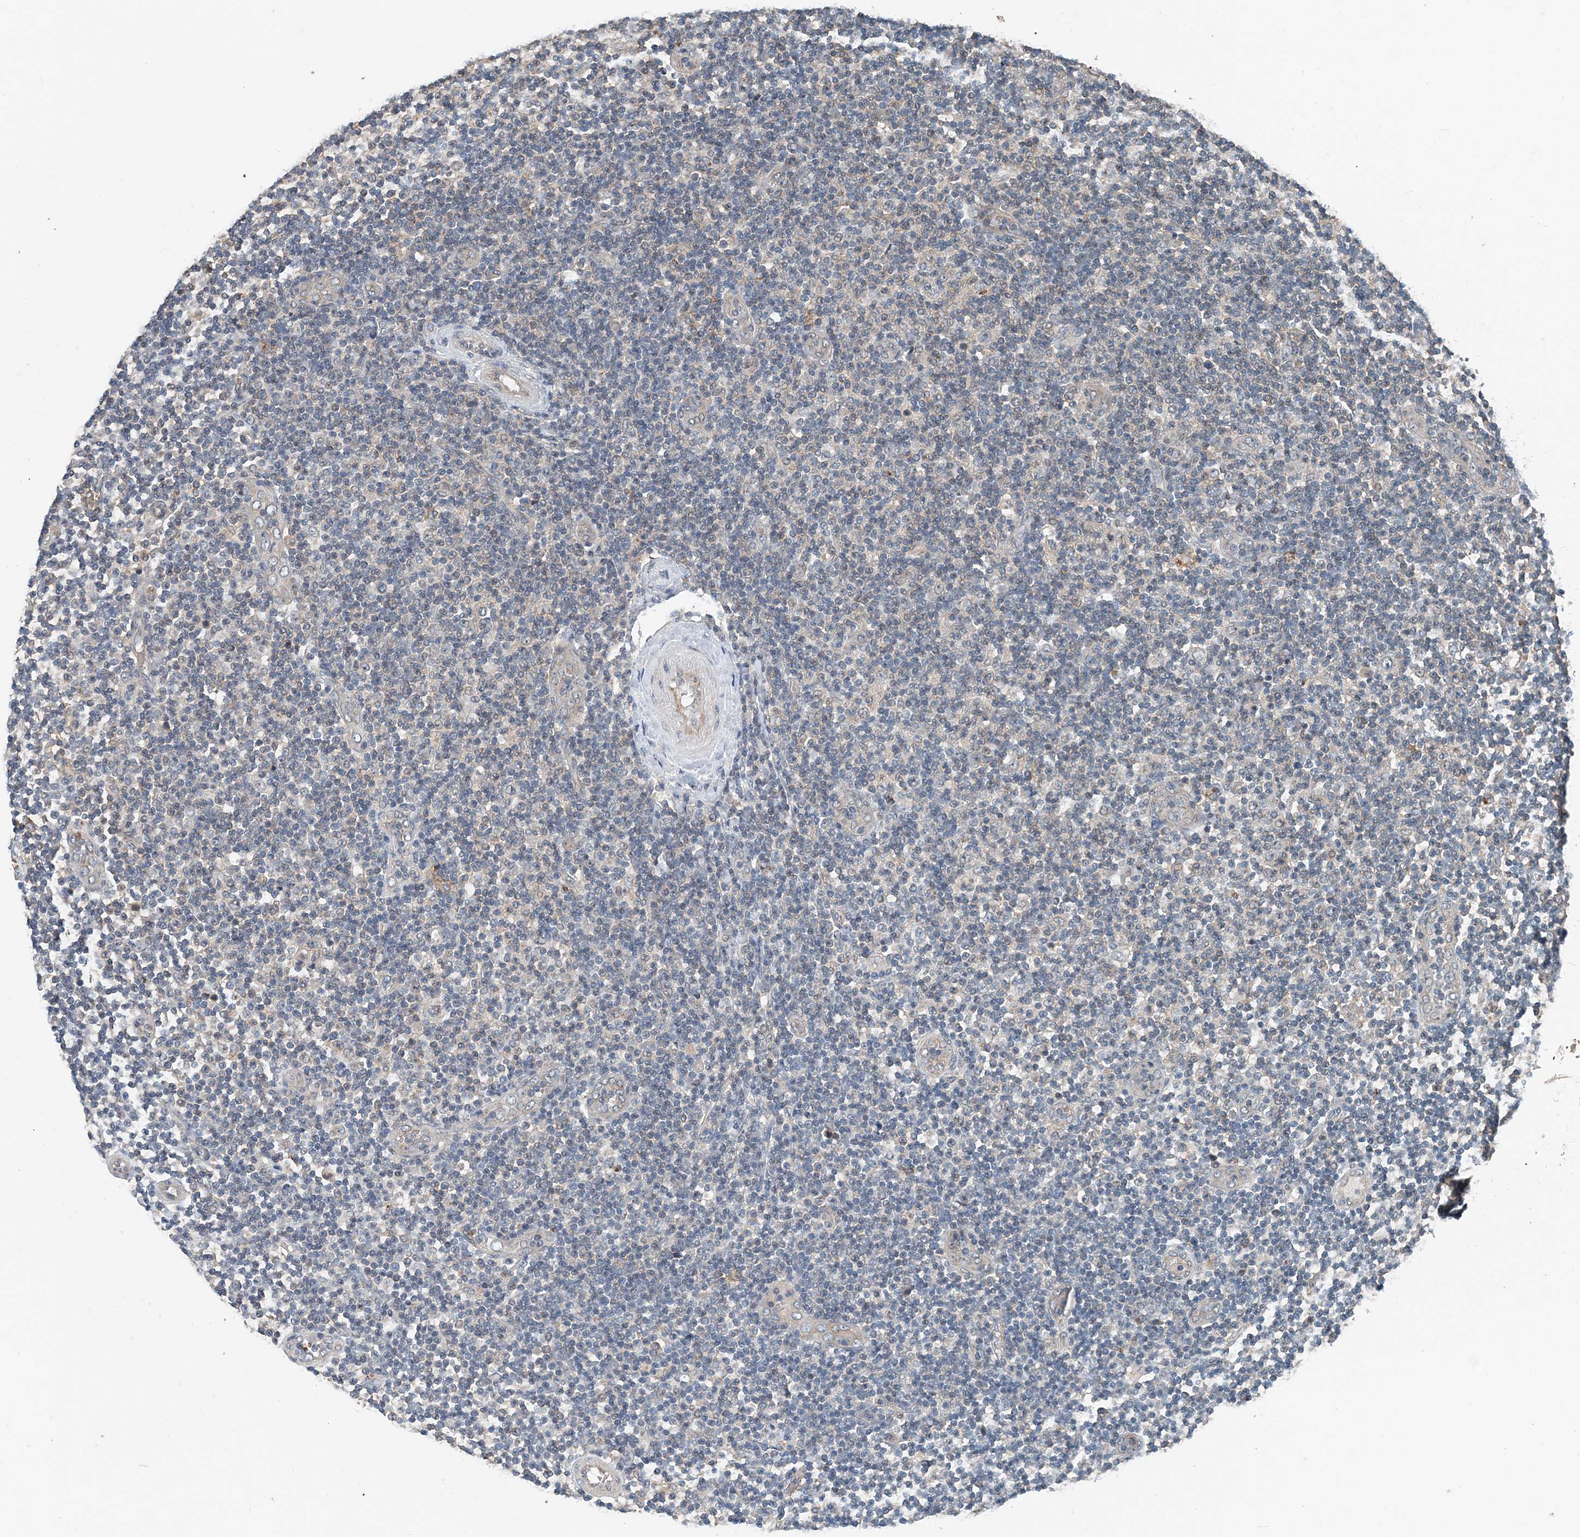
{"staining": {"intensity": "negative", "quantity": "none", "location": "none"}, "tissue": "lymphoma", "cell_type": "Tumor cells", "image_type": "cancer", "snomed": [{"axis": "morphology", "description": "Malignant lymphoma, non-Hodgkin's type, Low grade"}, {"axis": "topography", "description": "Lymph node"}], "caption": "This image is of lymphoma stained with IHC to label a protein in brown with the nuclei are counter-stained blue. There is no staining in tumor cells.", "gene": "SMPD3", "patient": {"sex": "male", "age": 83}}